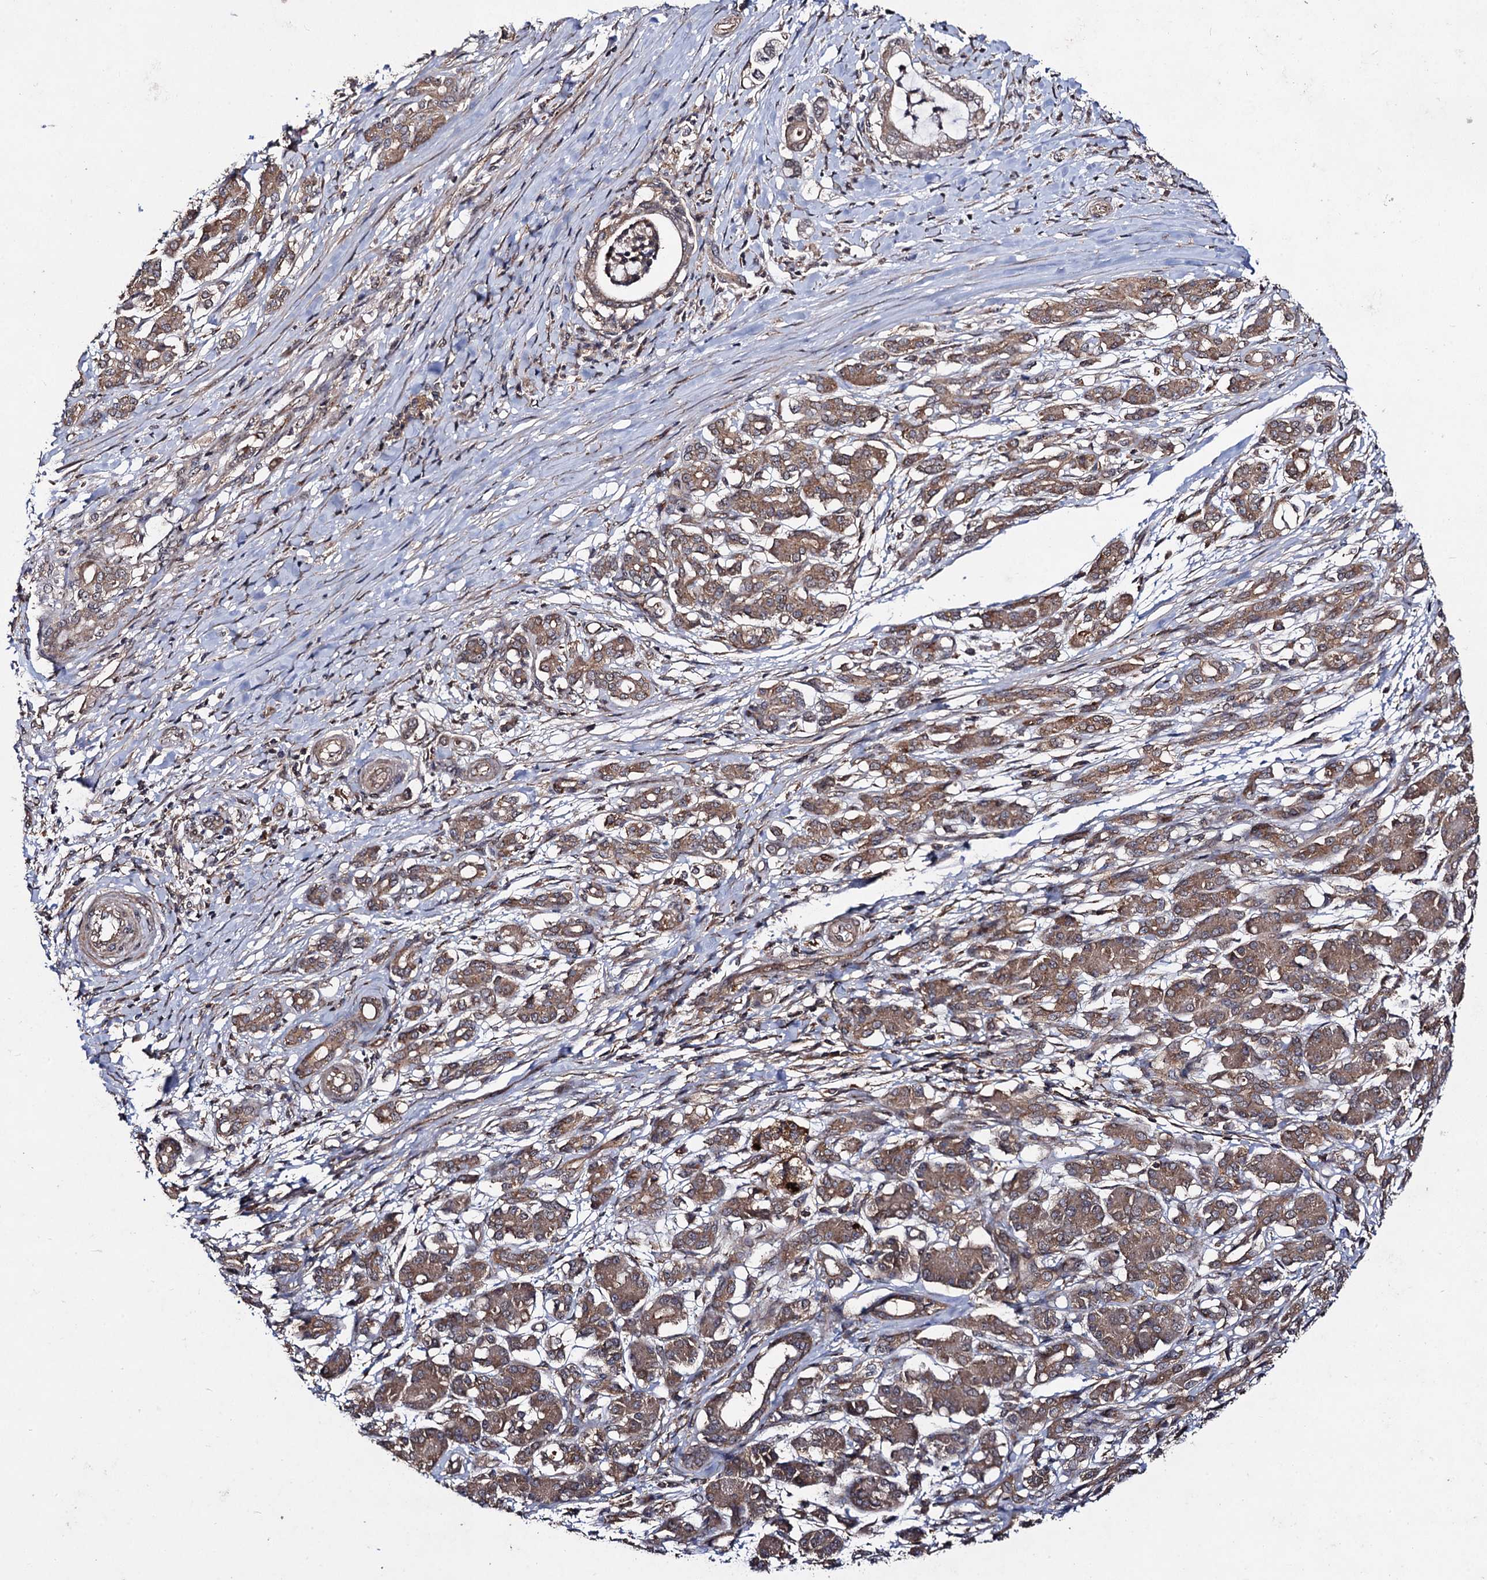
{"staining": {"intensity": "moderate", "quantity": ">75%", "location": "cytoplasmic/membranous"}, "tissue": "pancreatic cancer", "cell_type": "Tumor cells", "image_type": "cancer", "snomed": [{"axis": "morphology", "description": "Adenocarcinoma, NOS"}, {"axis": "topography", "description": "Pancreas"}], "caption": "Immunohistochemical staining of pancreatic cancer (adenocarcinoma) shows medium levels of moderate cytoplasmic/membranous protein positivity in approximately >75% of tumor cells.", "gene": "KXD1", "patient": {"sex": "female", "age": 55}}